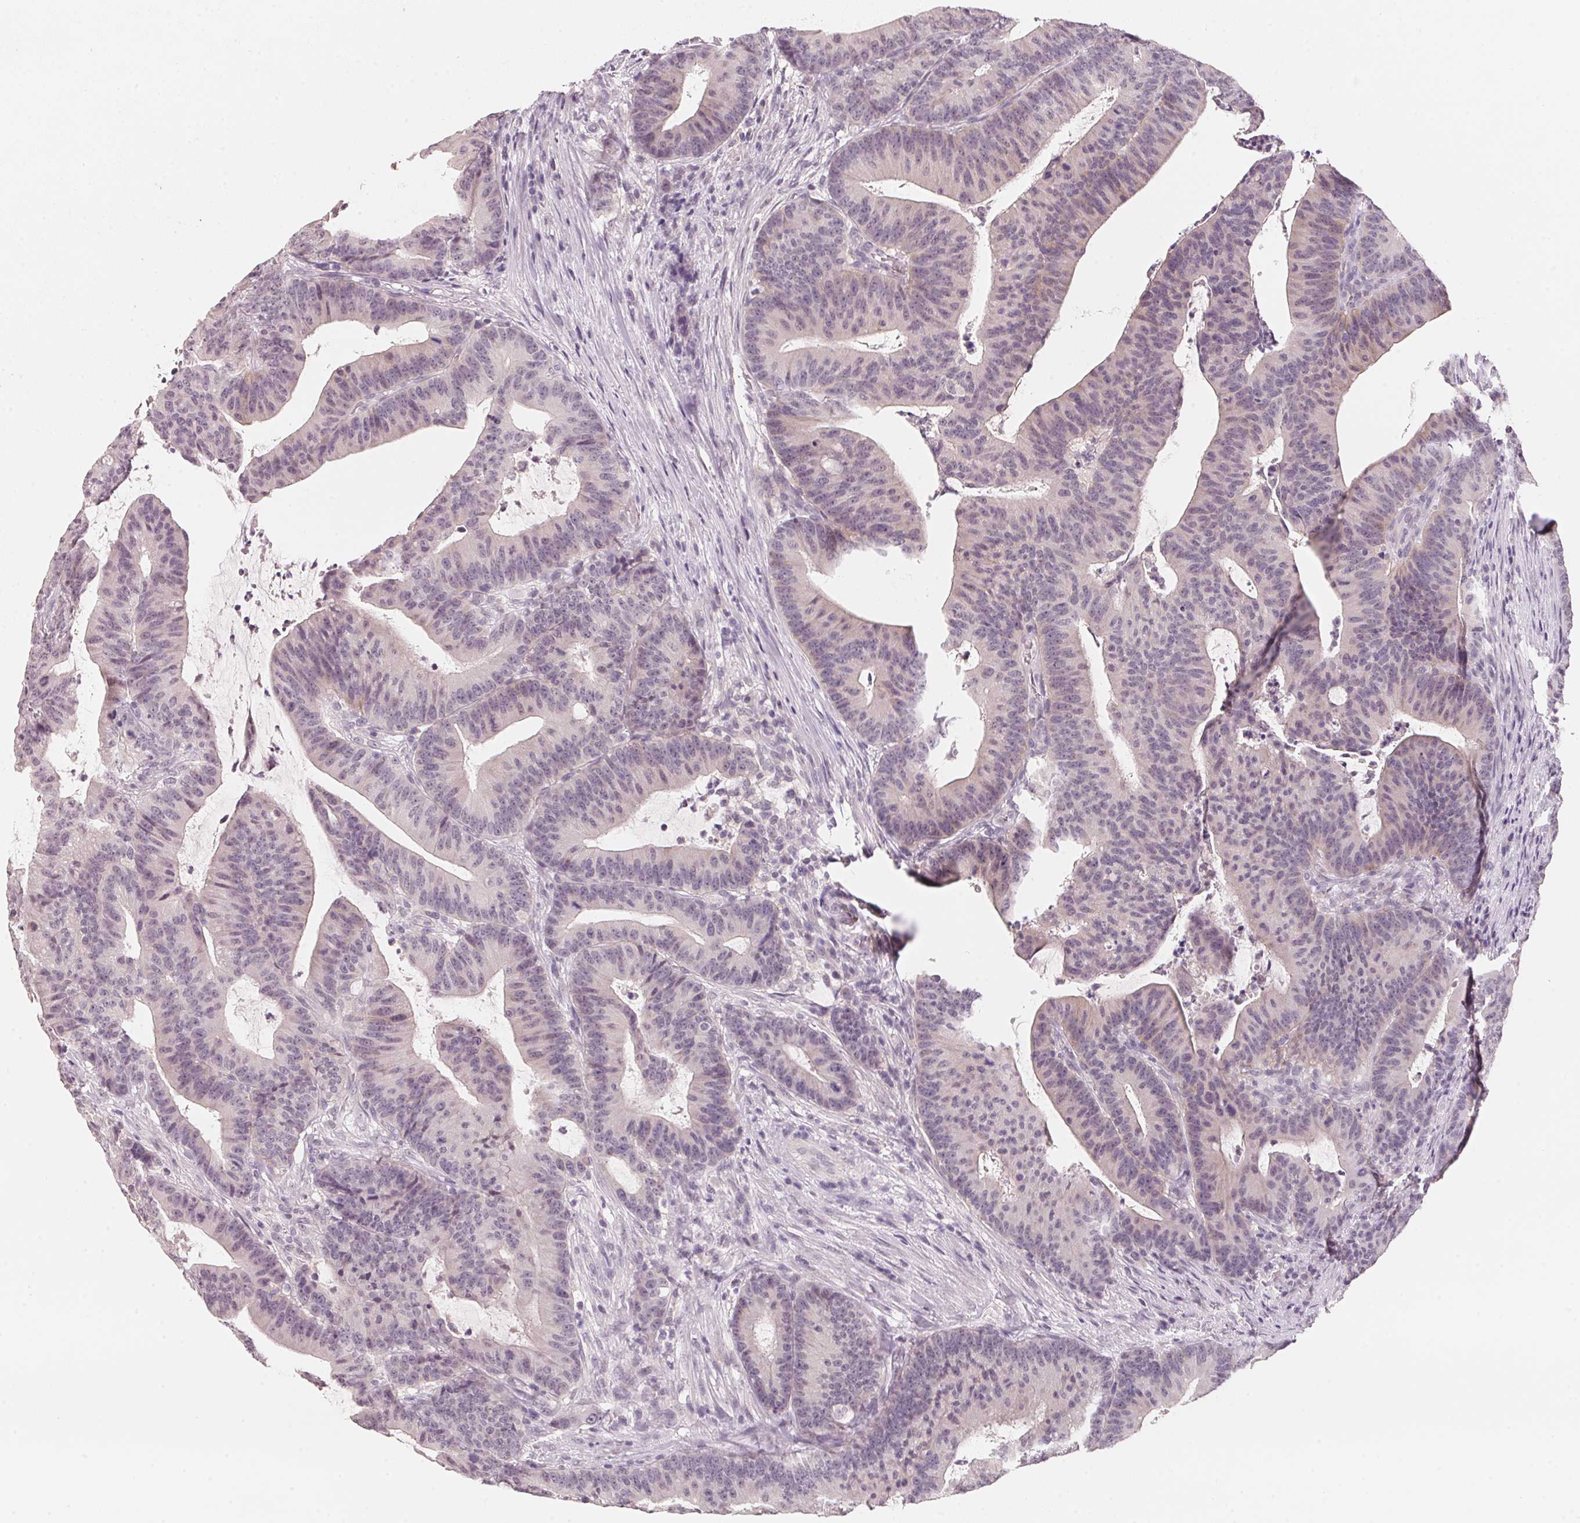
{"staining": {"intensity": "negative", "quantity": "none", "location": "none"}, "tissue": "colorectal cancer", "cell_type": "Tumor cells", "image_type": "cancer", "snomed": [{"axis": "morphology", "description": "Adenocarcinoma, NOS"}, {"axis": "topography", "description": "Colon"}], "caption": "A histopathology image of human colorectal adenocarcinoma is negative for staining in tumor cells.", "gene": "ANKRD31", "patient": {"sex": "female", "age": 78}}